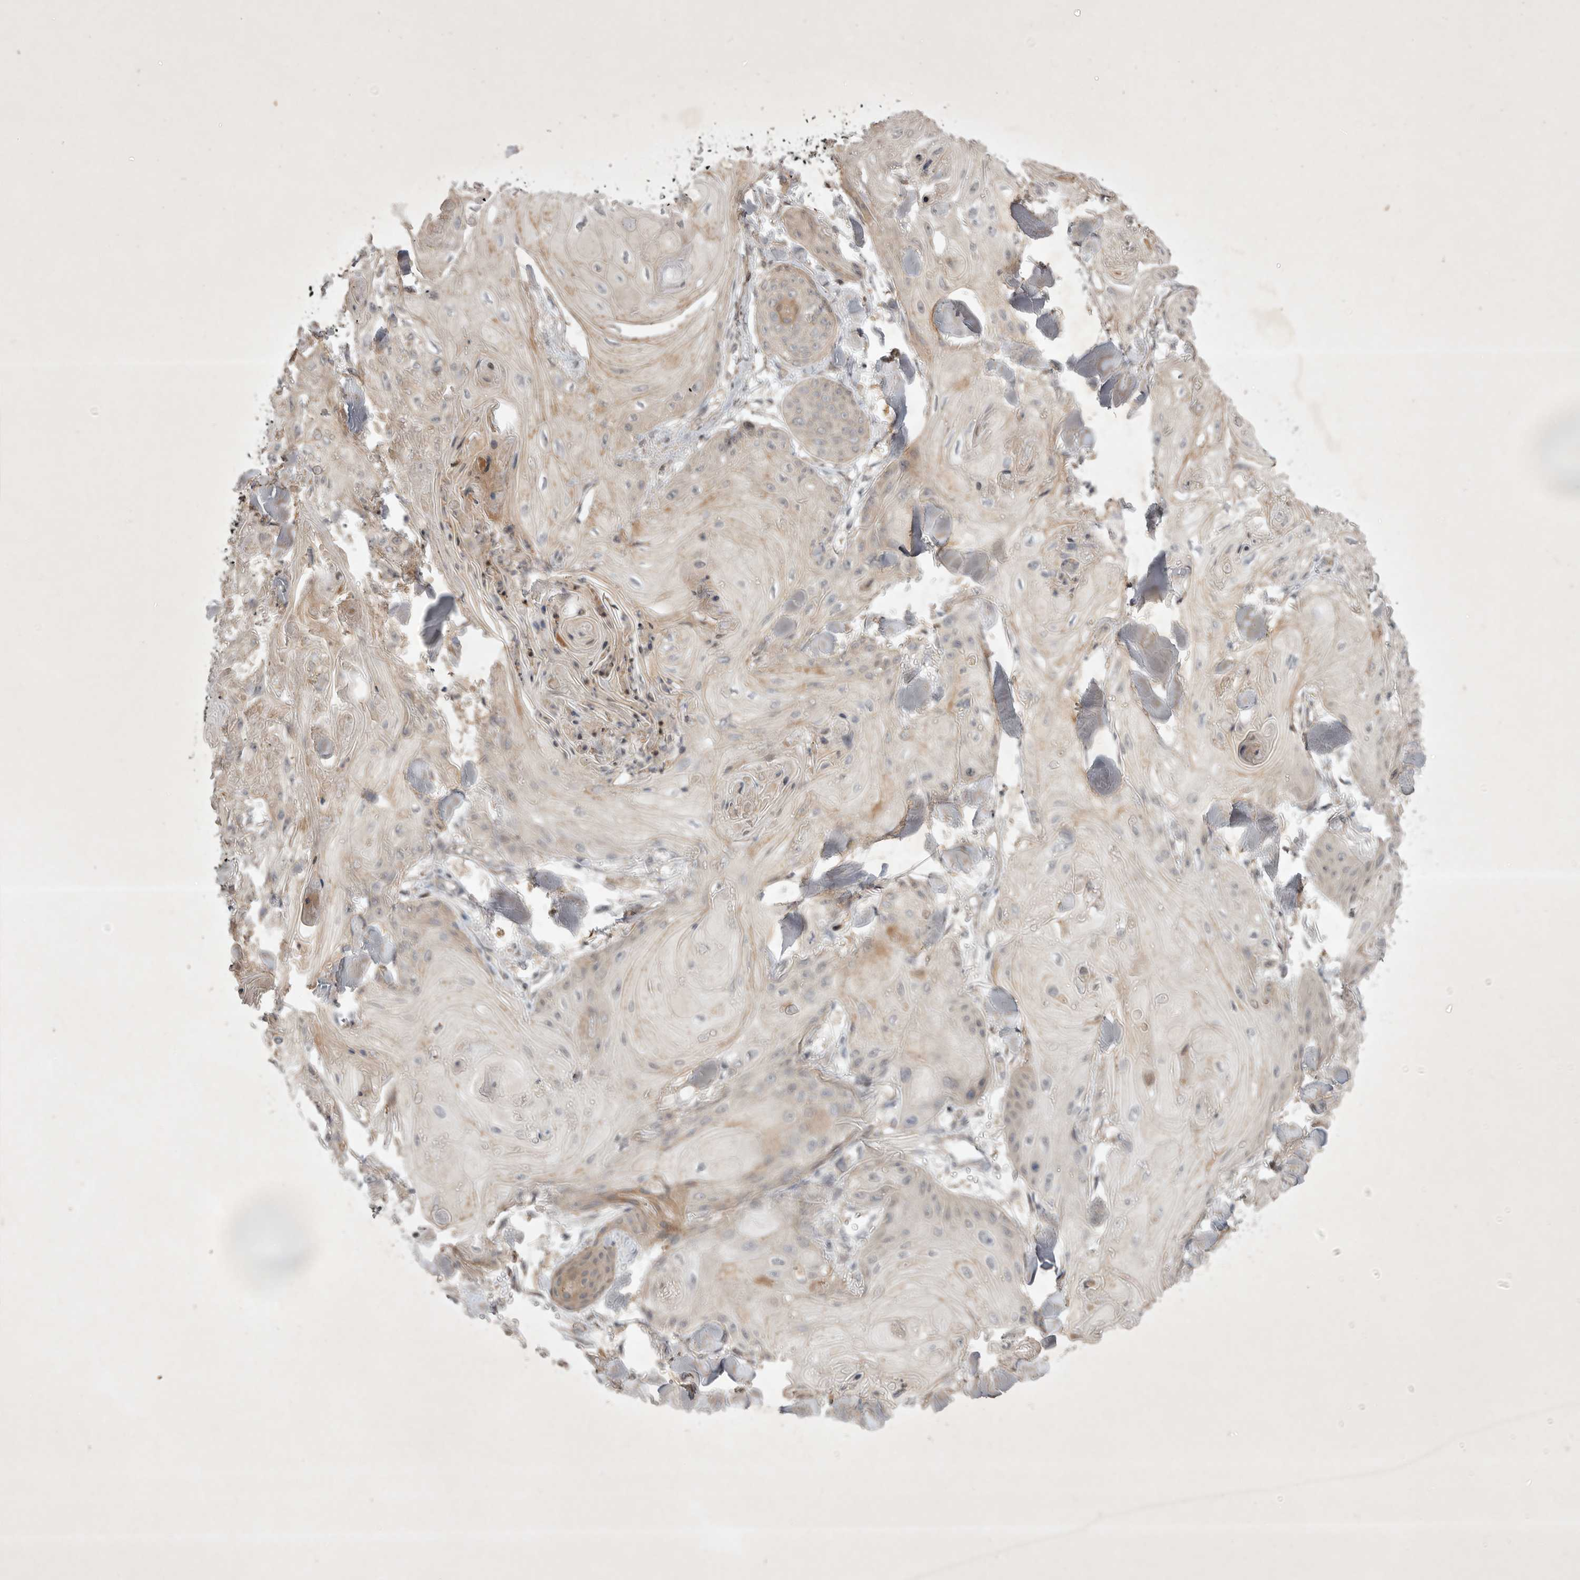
{"staining": {"intensity": "negative", "quantity": "none", "location": "none"}, "tissue": "skin cancer", "cell_type": "Tumor cells", "image_type": "cancer", "snomed": [{"axis": "morphology", "description": "Squamous cell carcinoma, NOS"}, {"axis": "topography", "description": "Skin"}], "caption": "There is no significant expression in tumor cells of skin squamous cell carcinoma. Brightfield microscopy of immunohistochemistry (IHC) stained with DAB (3,3'-diaminobenzidine) (brown) and hematoxylin (blue), captured at high magnification.", "gene": "EIF2AK1", "patient": {"sex": "male", "age": 74}}